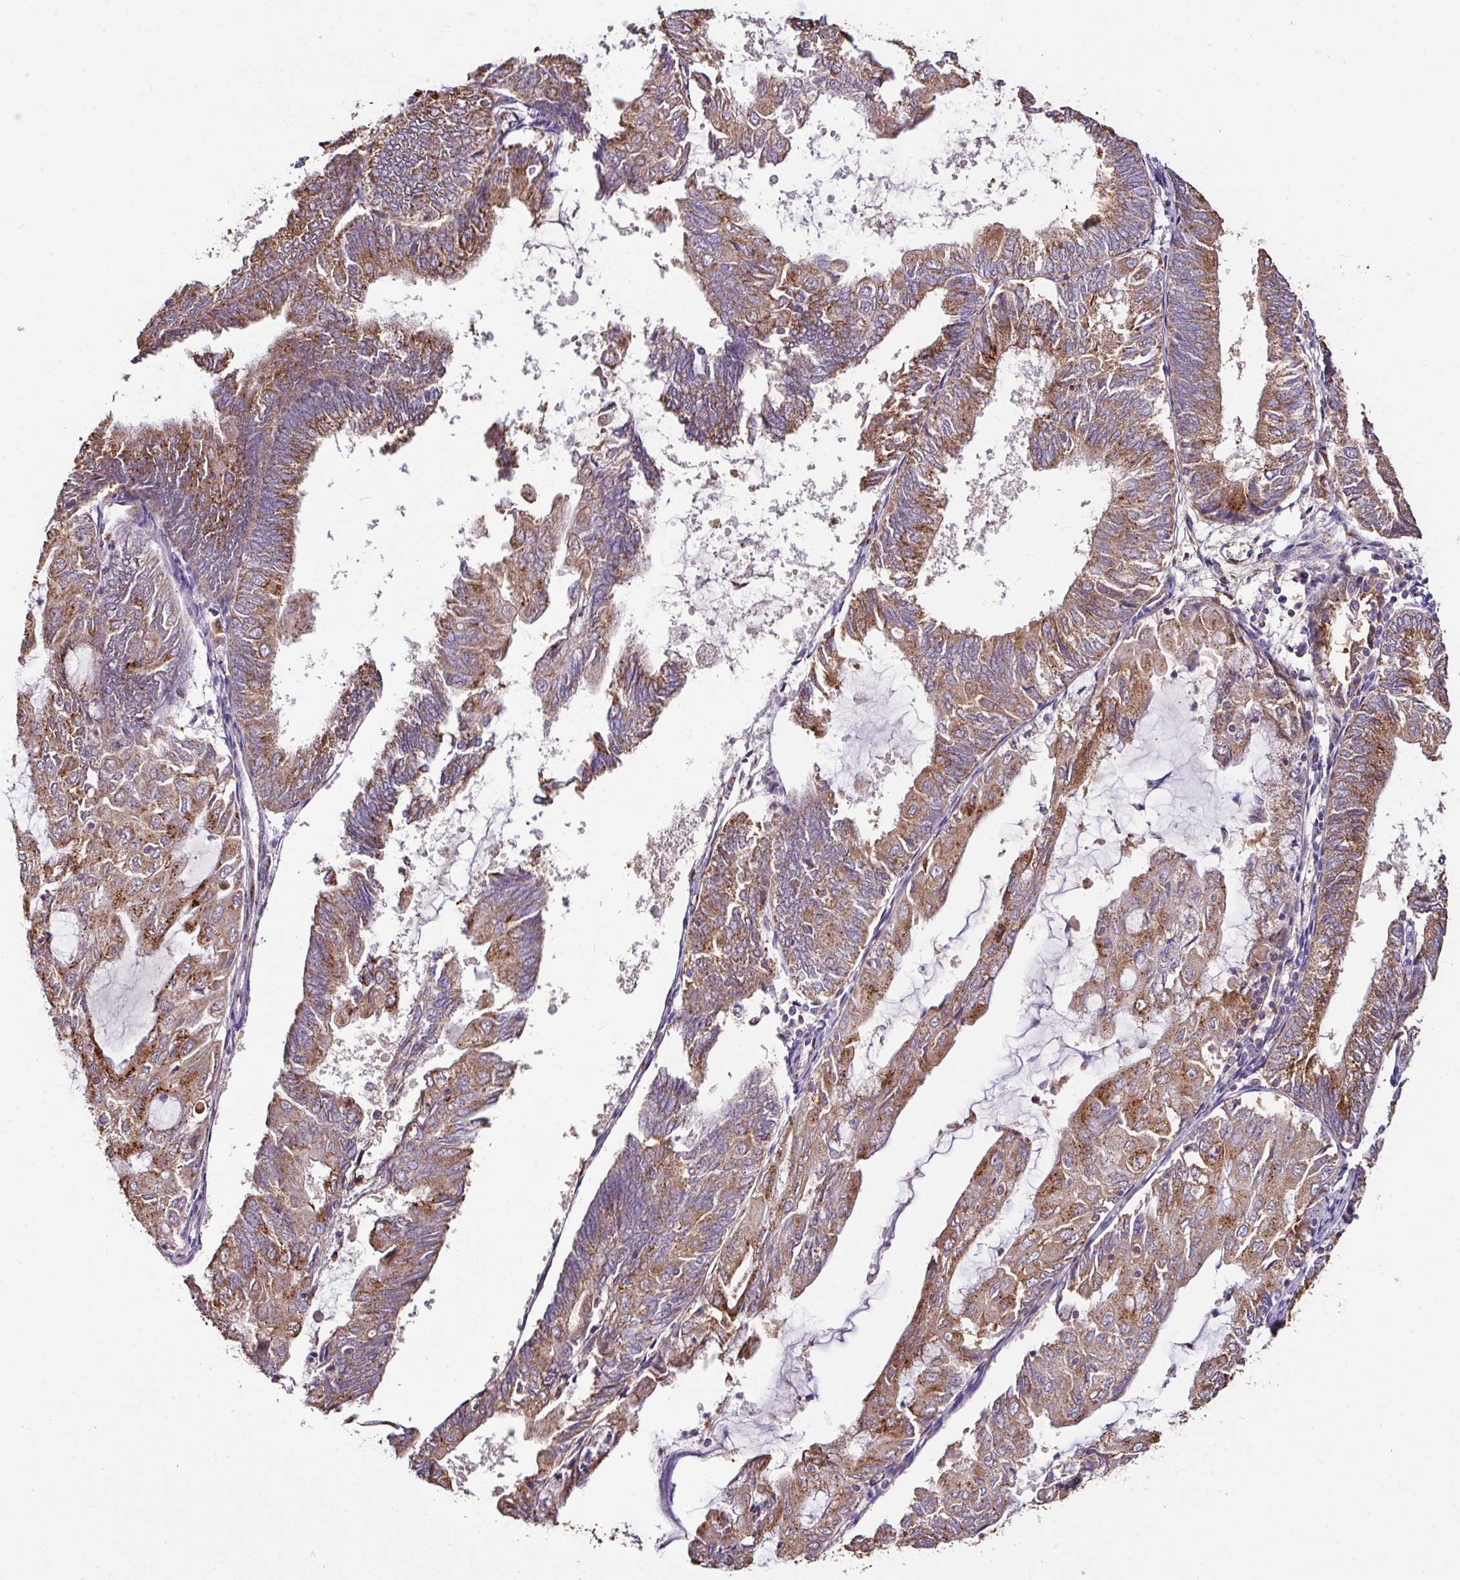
{"staining": {"intensity": "moderate", "quantity": ">75%", "location": "cytoplasmic/membranous"}, "tissue": "endometrial cancer", "cell_type": "Tumor cells", "image_type": "cancer", "snomed": [{"axis": "morphology", "description": "Adenocarcinoma, NOS"}, {"axis": "topography", "description": "Endometrium"}], "caption": "A photomicrograph of human endometrial cancer stained for a protein shows moderate cytoplasmic/membranous brown staining in tumor cells. (IHC, brightfield microscopy, high magnification).", "gene": "CPD", "patient": {"sex": "female", "age": 81}}